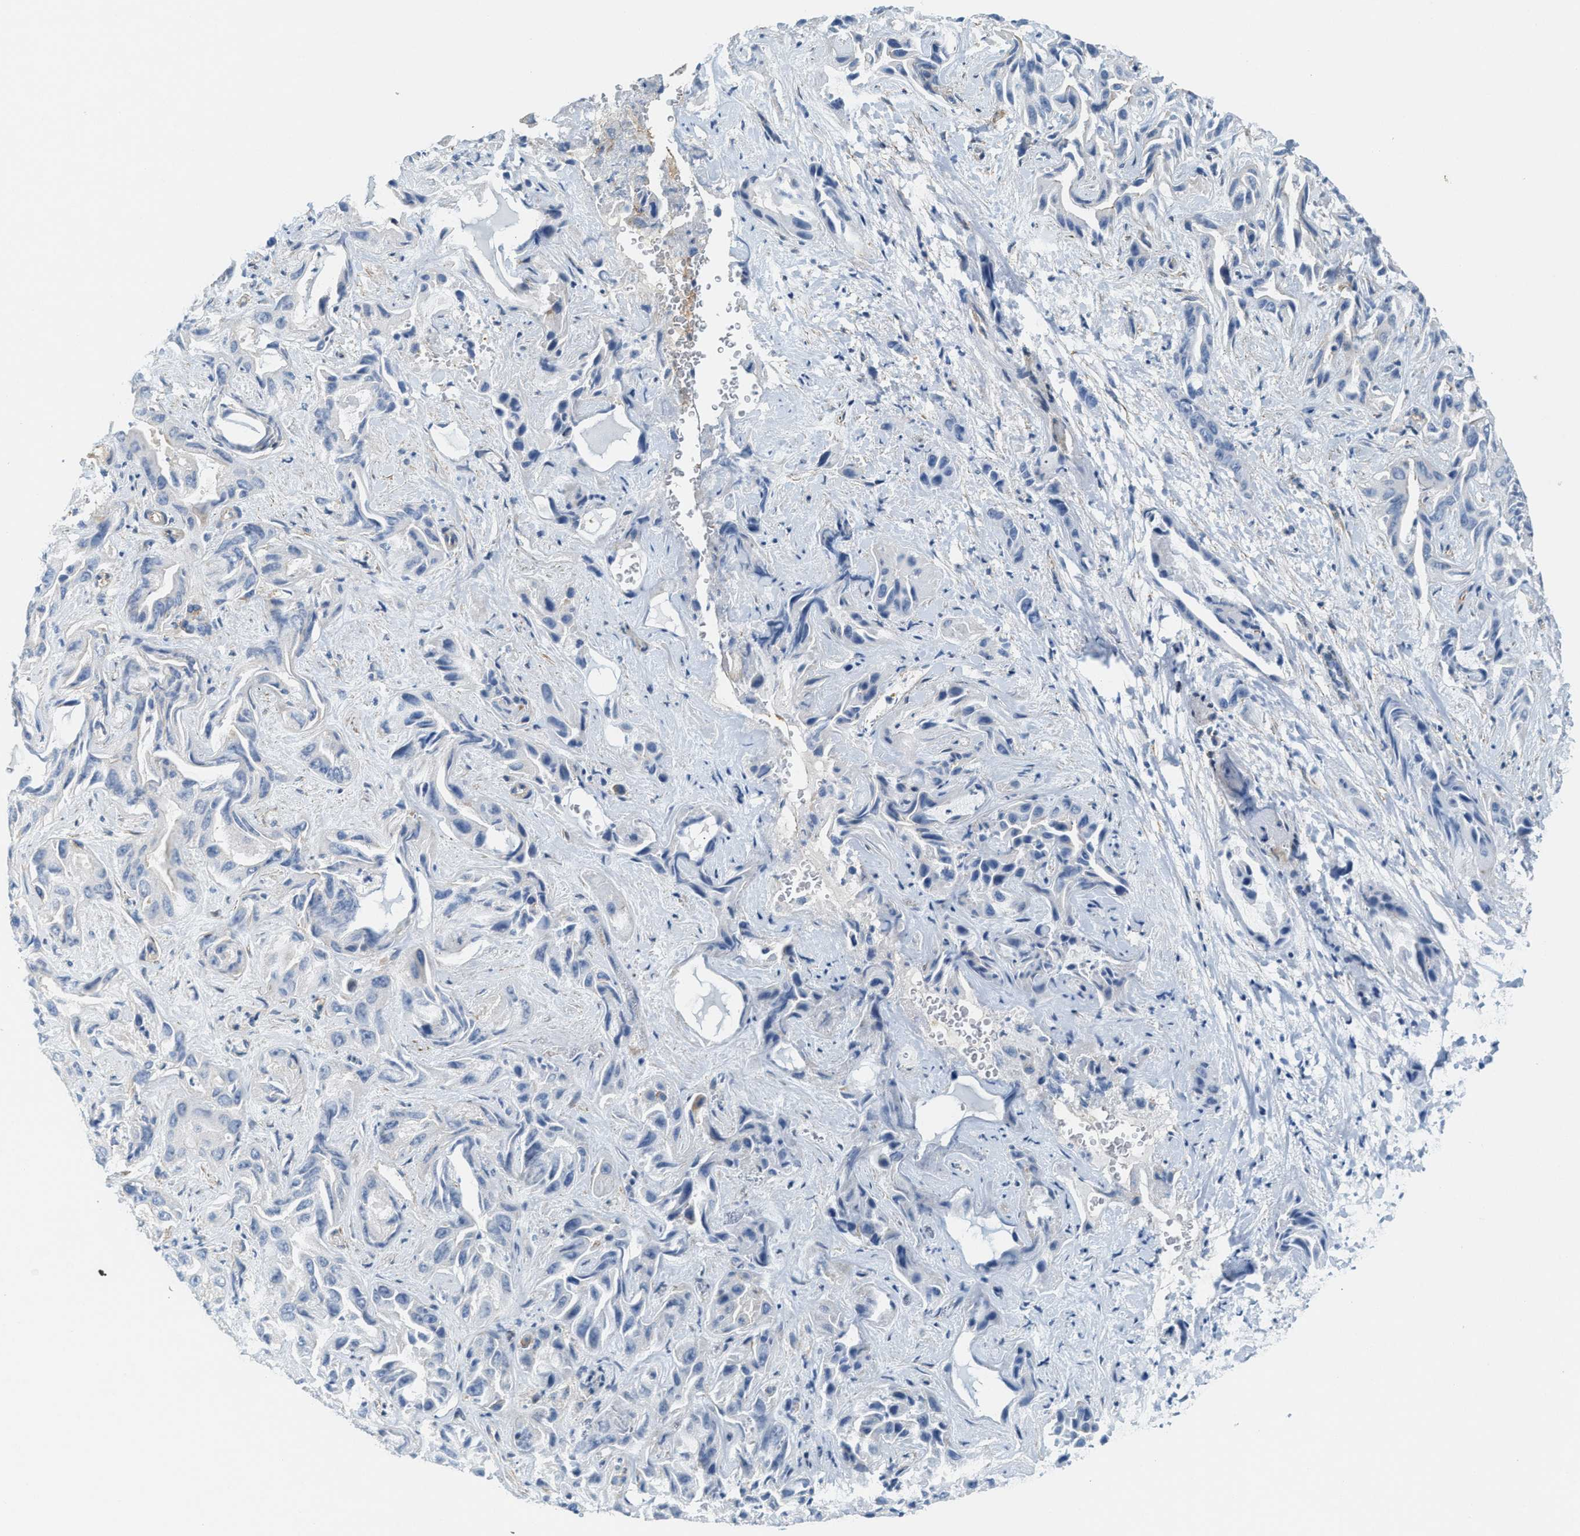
{"staining": {"intensity": "negative", "quantity": "none", "location": "none"}, "tissue": "liver cancer", "cell_type": "Tumor cells", "image_type": "cancer", "snomed": [{"axis": "morphology", "description": "Cholangiocarcinoma"}, {"axis": "topography", "description": "Liver"}], "caption": "Immunohistochemistry (IHC) photomicrograph of neoplastic tissue: liver cancer stained with DAB (3,3'-diaminobenzidine) shows no significant protein expression in tumor cells. Brightfield microscopy of immunohistochemistry stained with DAB (brown) and hematoxylin (blue), captured at high magnification.", "gene": "KLHDC10", "patient": {"sex": "female", "age": 52}}